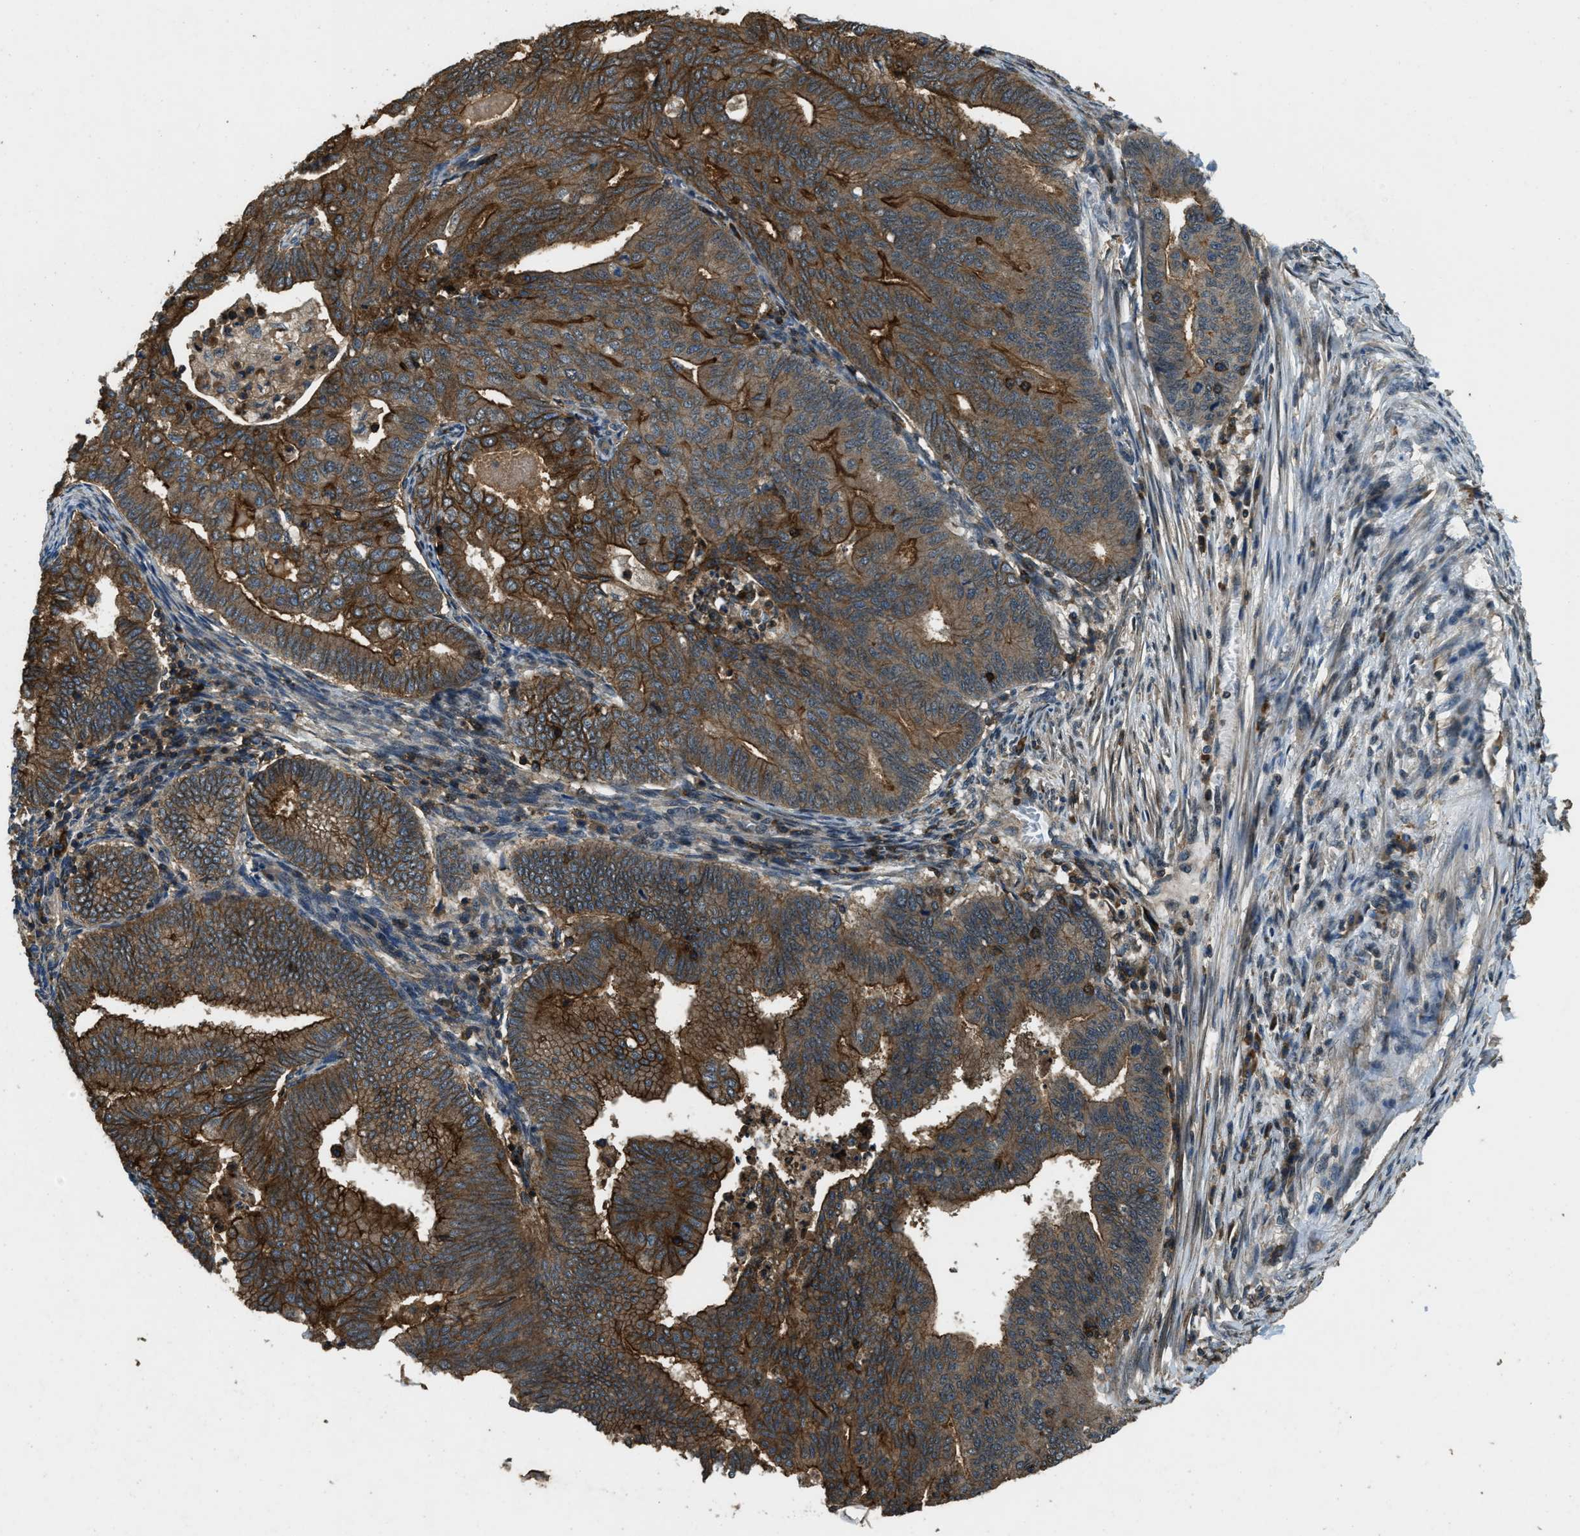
{"staining": {"intensity": "moderate", "quantity": ">75%", "location": "cytoplasmic/membranous"}, "tissue": "endometrial cancer", "cell_type": "Tumor cells", "image_type": "cancer", "snomed": [{"axis": "morphology", "description": "Polyp, NOS"}, {"axis": "morphology", "description": "Adenocarcinoma, NOS"}, {"axis": "morphology", "description": "Adenoma, NOS"}, {"axis": "topography", "description": "Endometrium"}], "caption": "Adenoma (endometrial) stained with immunohistochemistry (IHC) reveals moderate cytoplasmic/membranous staining in about >75% of tumor cells. (Stains: DAB (3,3'-diaminobenzidine) in brown, nuclei in blue, Microscopy: brightfield microscopy at high magnification).", "gene": "ATP8B1", "patient": {"sex": "female", "age": 79}}